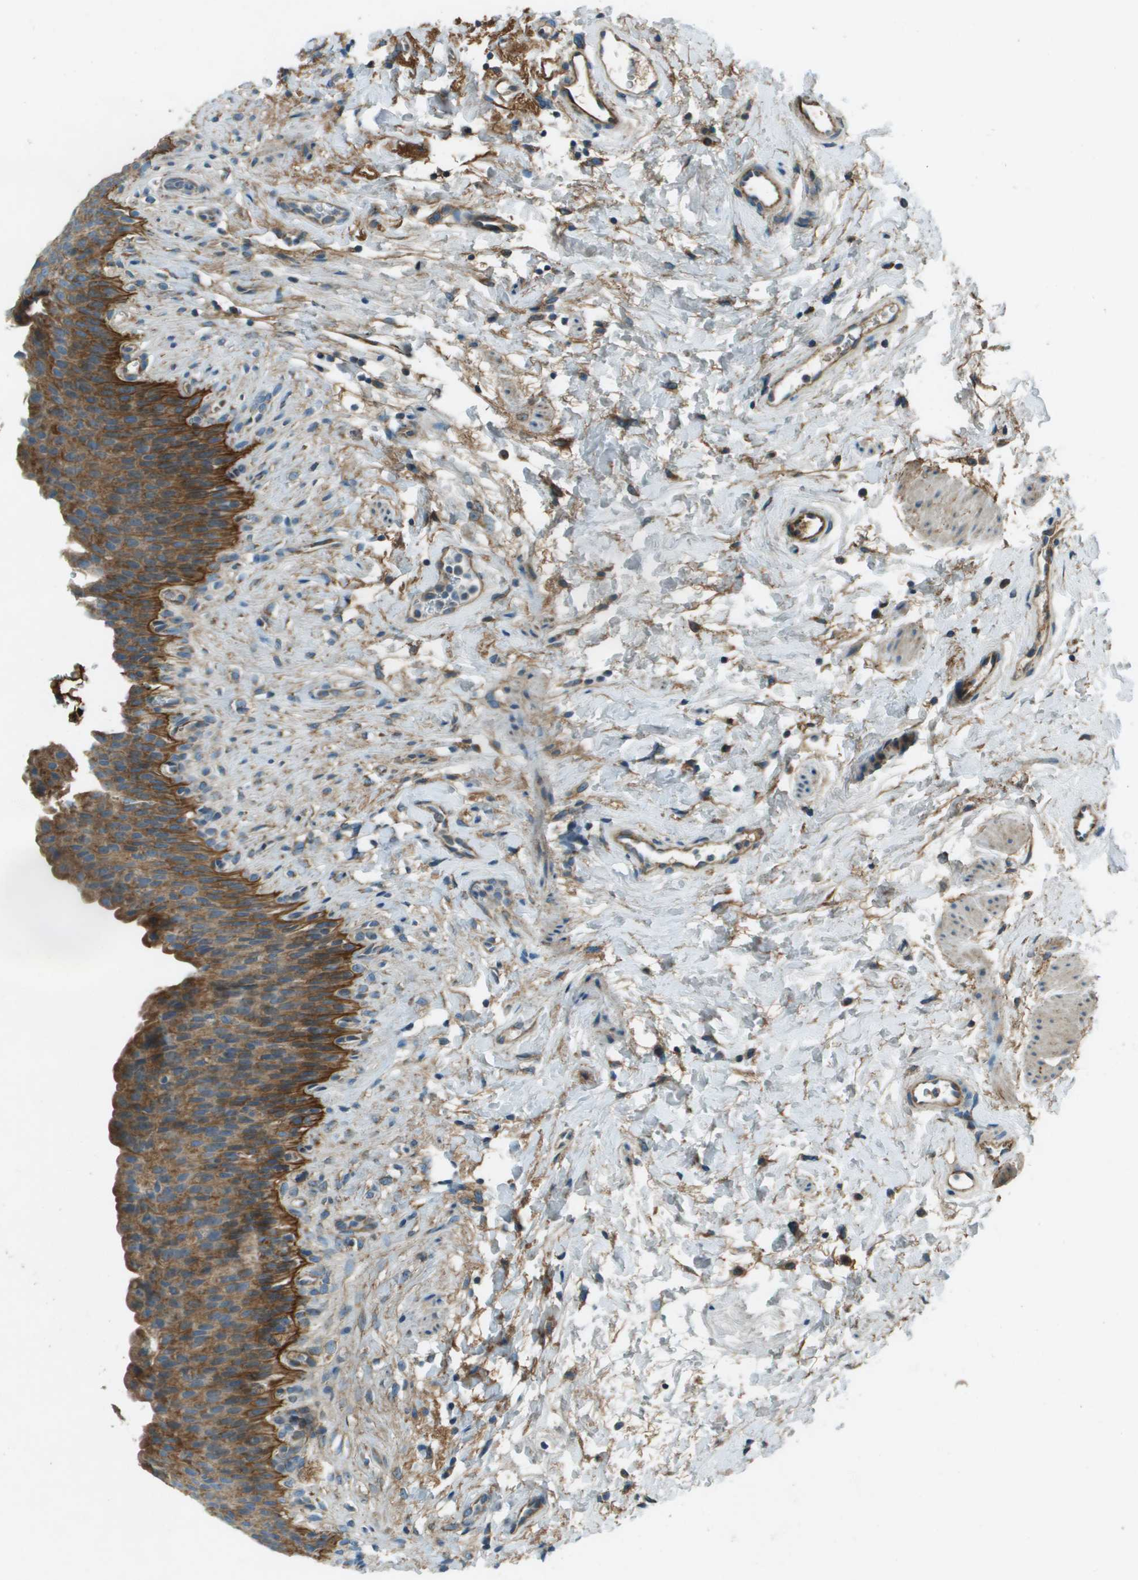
{"staining": {"intensity": "moderate", "quantity": ">75%", "location": "cytoplasmic/membranous"}, "tissue": "urinary bladder", "cell_type": "Urothelial cells", "image_type": "normal", "snomed": [{"axis": "morphology", "description": "Normal tissue, NOS"}, {"axis": "topography", "description": "Urinary bladder"}], "caption": "A medium amount of moderate cytoplasmic/membranous positivity is seen in approximately >75% of urothelial cells in normal urinary bladder.", "gene": "MIGA1", "patient": {"sex": "female", "age": 79}}